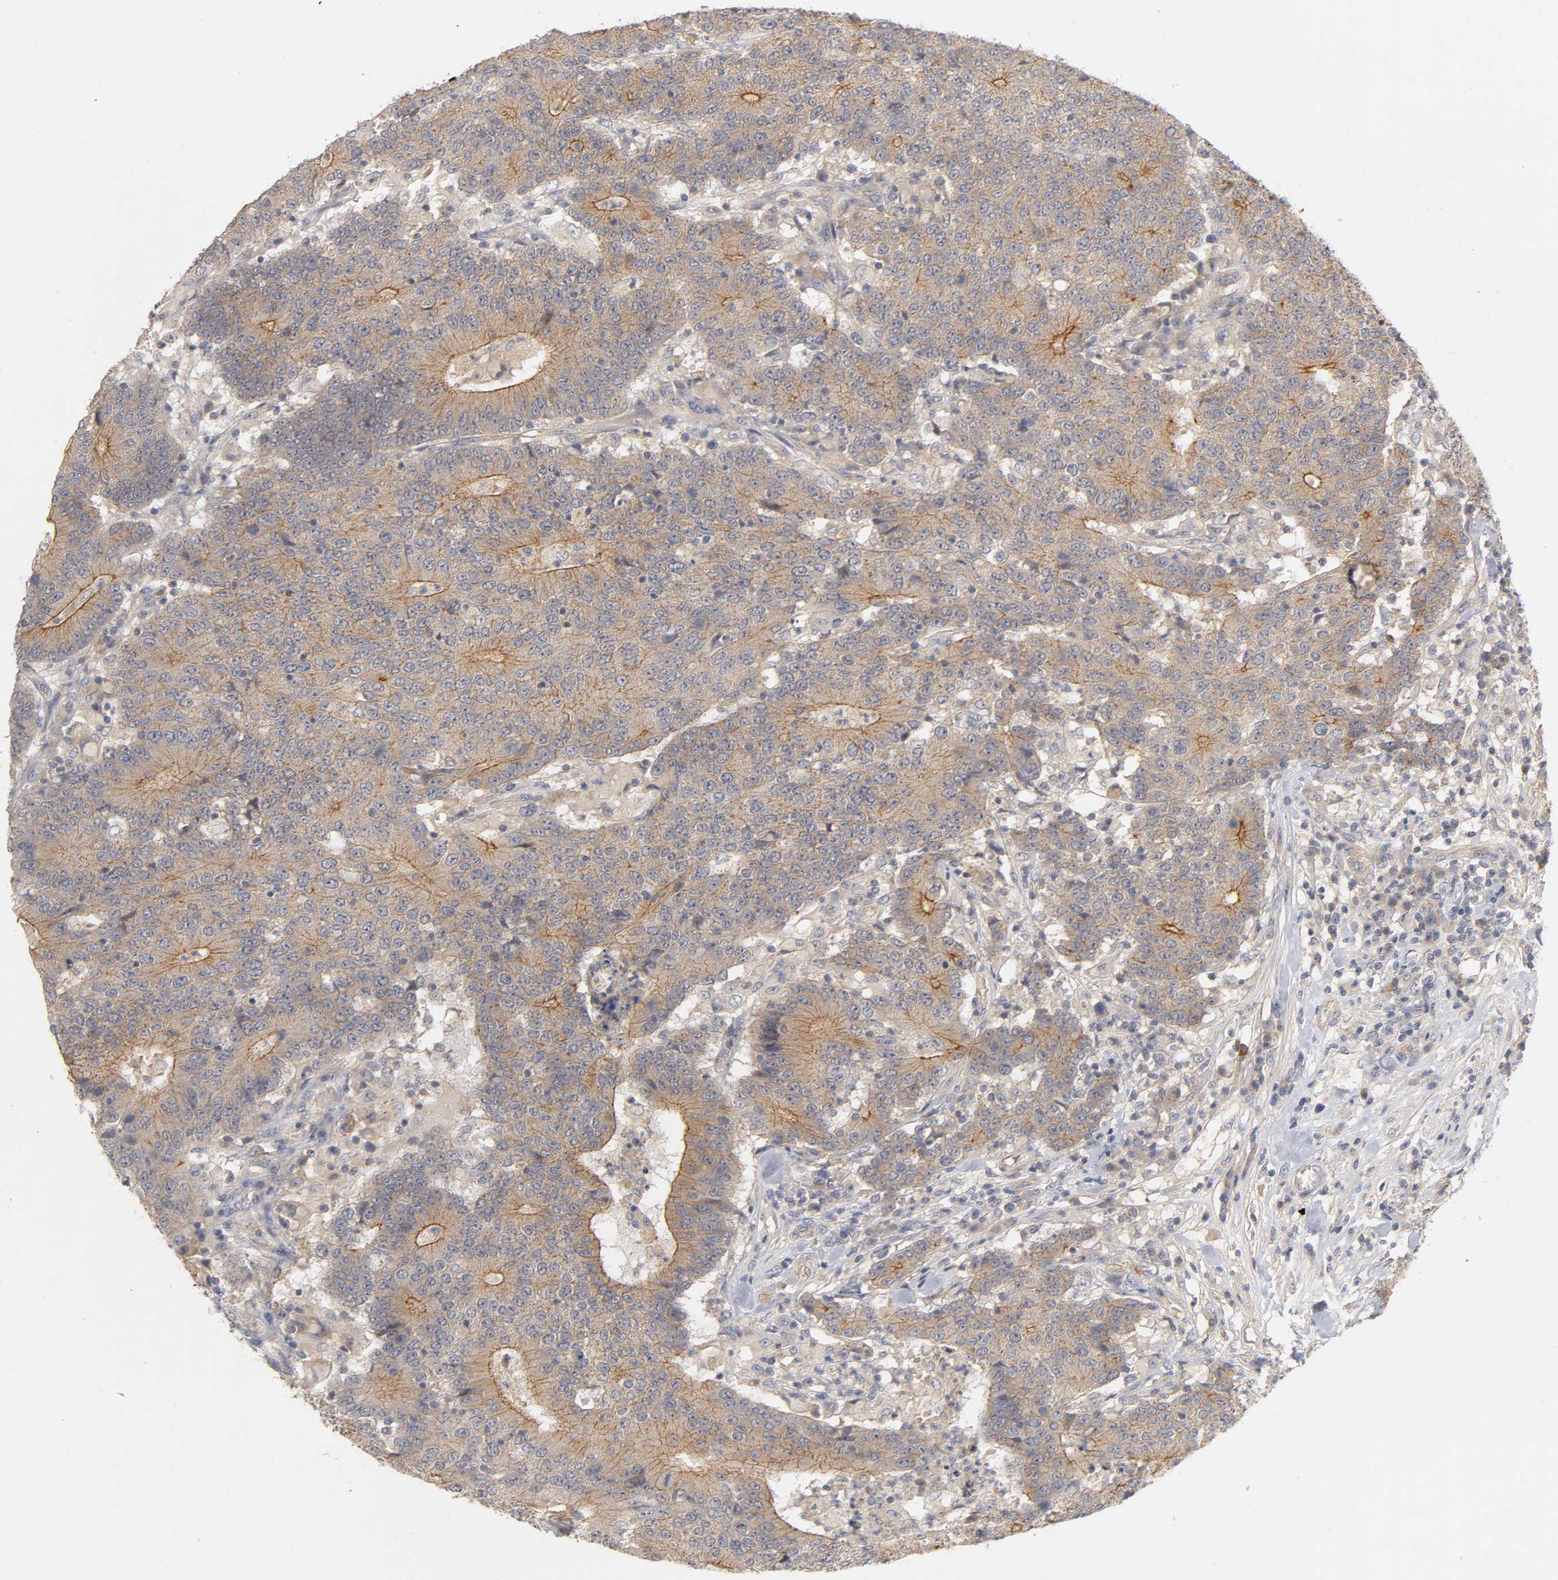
{"staining": {"intensity": "moderate", "quantity": ">75%", "location": "cytoplasmic/membranous"}, "tissue": "colorectal cancer", "cell_type": "Tumor cells", "image_type": "cancer", "snomed": [{"axis": "morphology", "description": "Normal tissue, NOS"}, {"axis": "morphology", "description": "Adenocarcinoma, NOS"}, {"axis": "topography", "description": "Colon"}], "caption": "Colorectal cancer (adenocarcinoma) was stained to show a protein in brown. There is medium levels of moderate cytoplasmic/membranous expression in about >75% of tumor cells.", "gene": "PDZD11", "patient": {"sex": "female", "age": 75}}